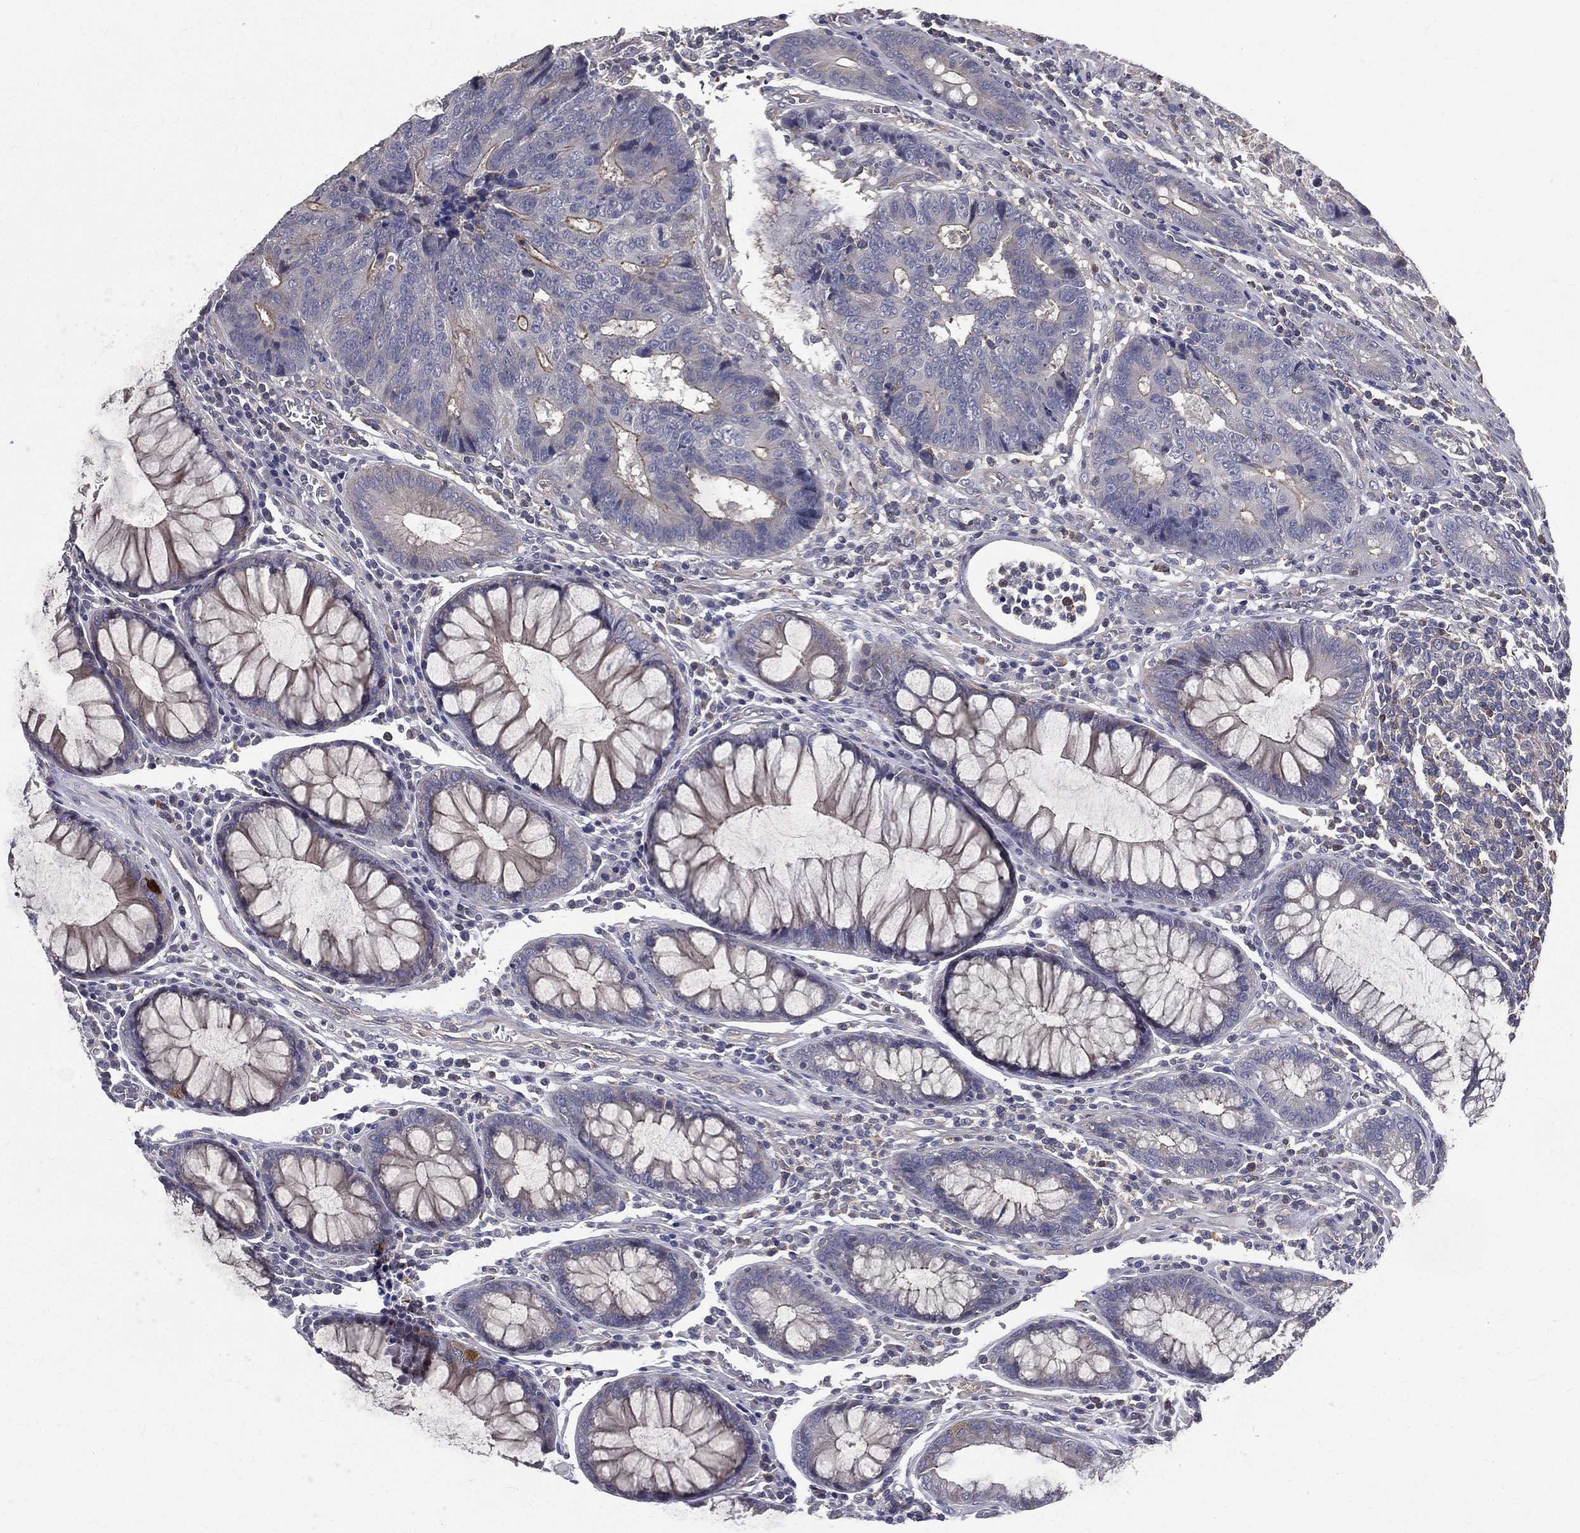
{"staining": {"intensity": "negative", "quantity": "none", "location": "none"}, "tissue": "colorectal cancer", "cell_type": "Tumor cells", "image_type": "cancer", "snomed": [{"axis": "morphology", "description": "Adenocarcinoma, NOS"}, {"axis": "topography", "description": "Colon"}], "caption": "This histopathology image is of colorectal cancer (adenocarcinoma) stained with immunohistochemistry to label a protein in brown with the nuclei are counter-stained blue. There is no staining in tumor cells.", "gene": "SERPINB2", "patient": {"sex": "female", "age": 48}}